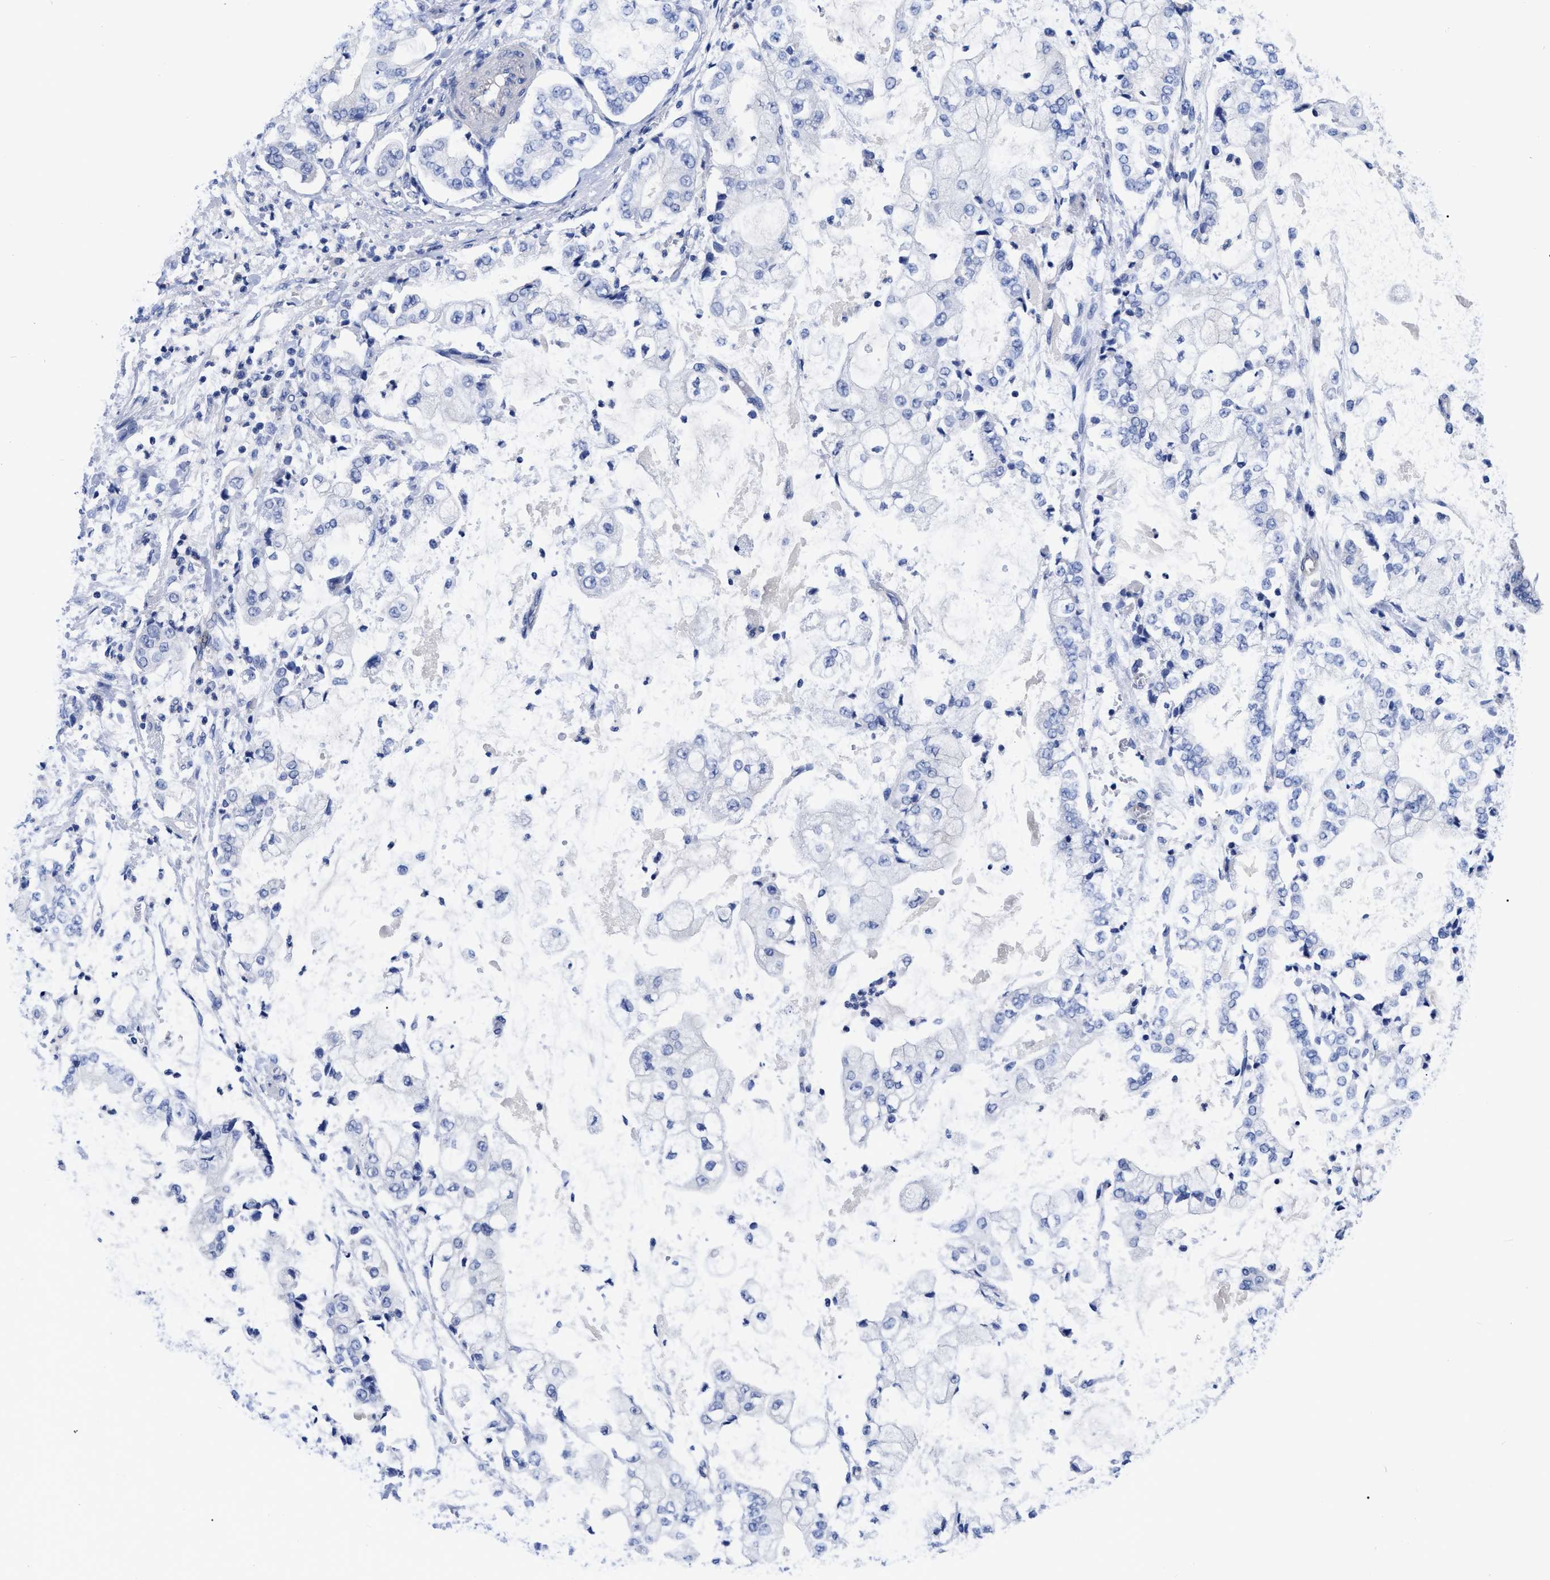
{"staining": {"intensity": "negative", "quantity": "none", "location": "none"}, "tissue": "stomach cancer", "cell_type": "Tumor cells", "image_type": "cancer", "snomed": [{"axis": "morphology", "description": "Adenocarcinoma, NOS"}, {"axis": "topography", "description": "Stomach"}], "caption": "IHC of stomach adenocarcinoma displays no expression in tumor cells.", "gene": "IRAG2", "patient": {"sex": "male", "age": 76}}